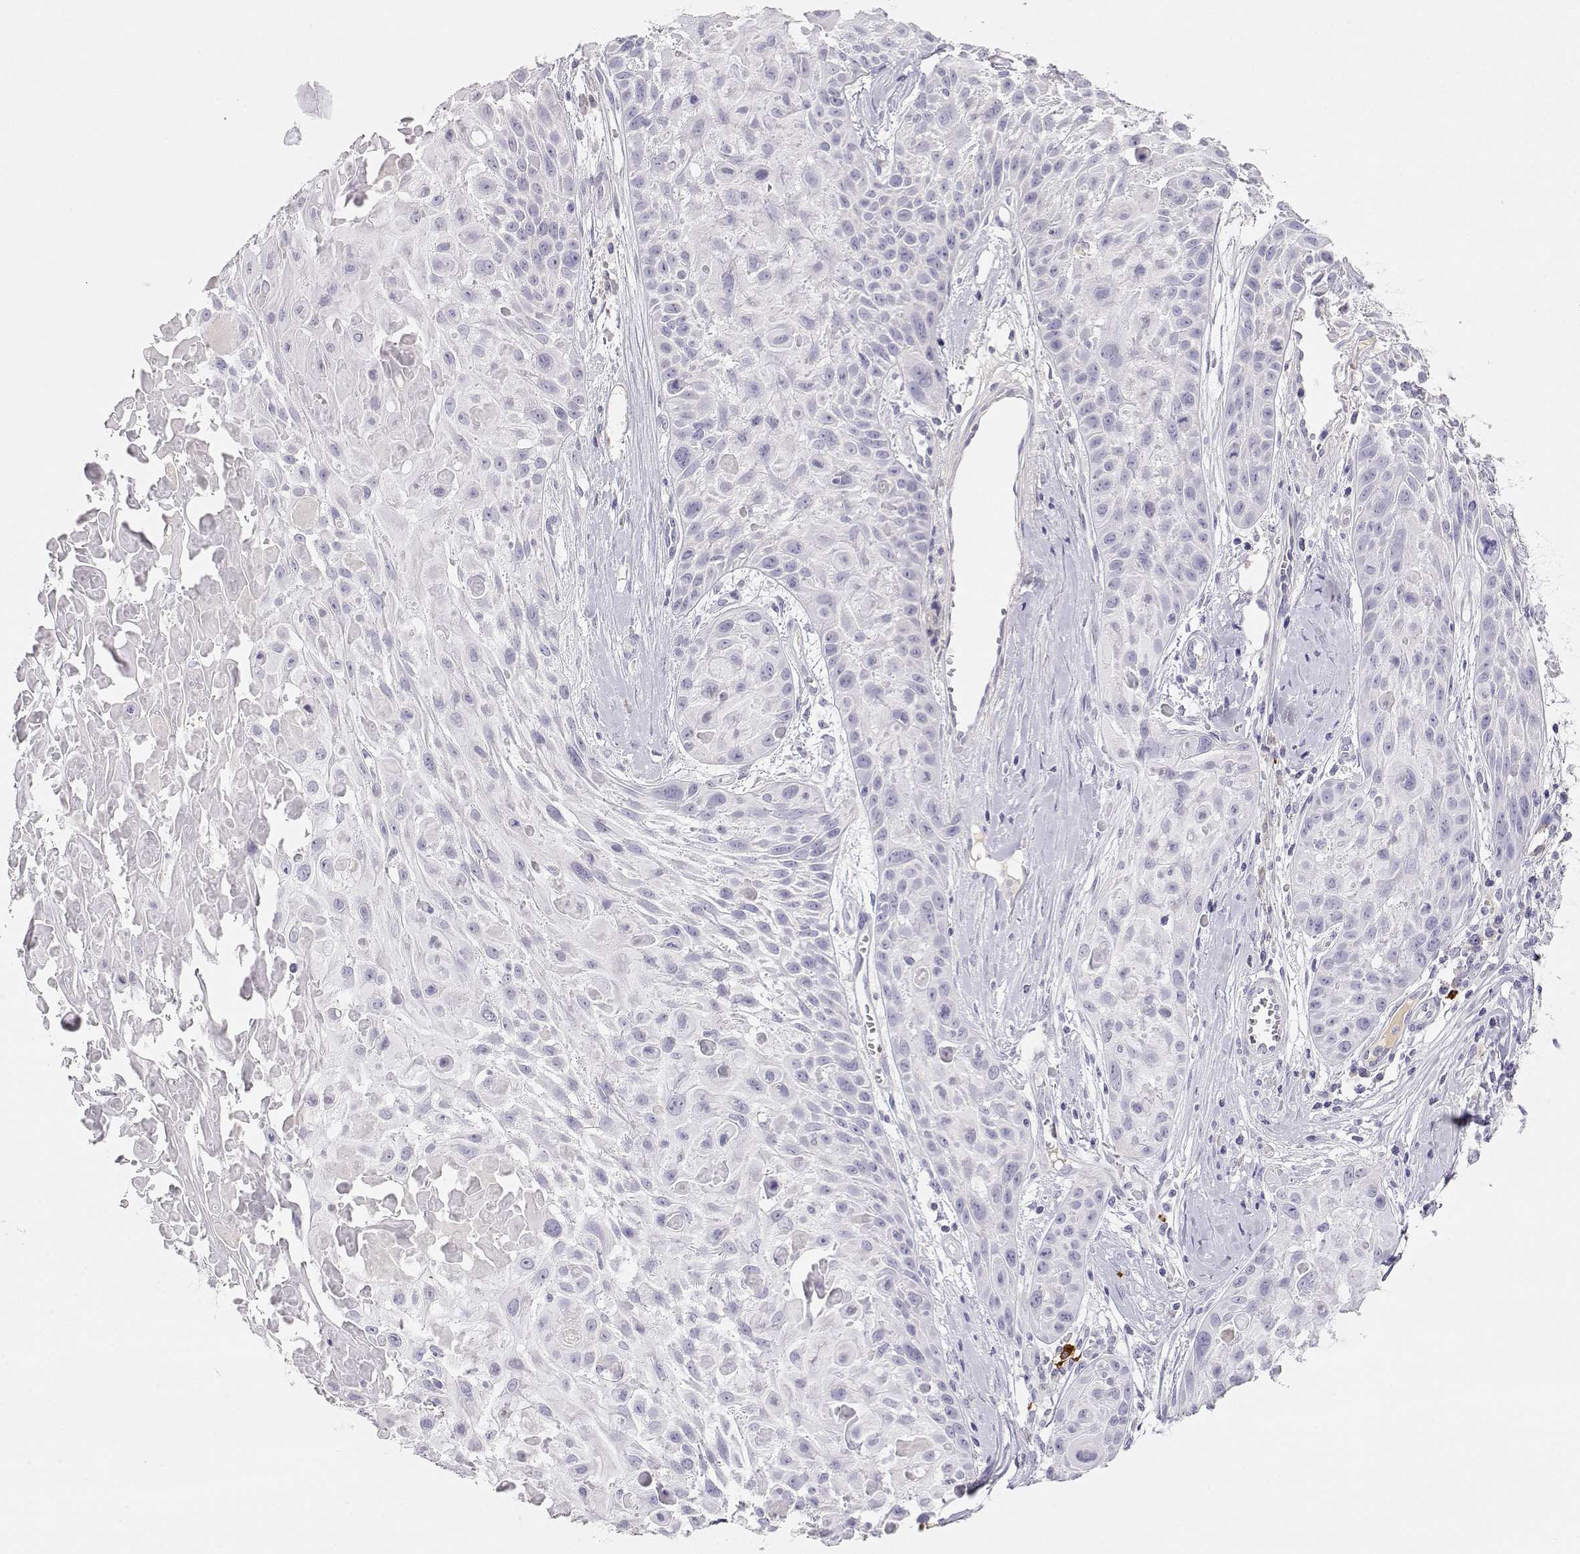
{"staining": {"intensity": "negative", "quantity": "none", "location": "none"}, "tissue": "skin cancer", "cell_type": "Tumor cells", "image_type": "cancer", "snomed": [{"axis": "morphology", "description": "Squamous cell carcinoma, NOS"}, {"axis": "topography", "description": "Skin"}, {"axis": "topography", "description": "Anal"}], "caption": "IHC photomicrograph of neoplastic tissue: human skin cancer stained with DAB (3,3'-diaminobenzidine) reveals no significant protein expression in tumor cells.", "gene": "GPR174", "patient": {"sex": "female", "age": 75}}